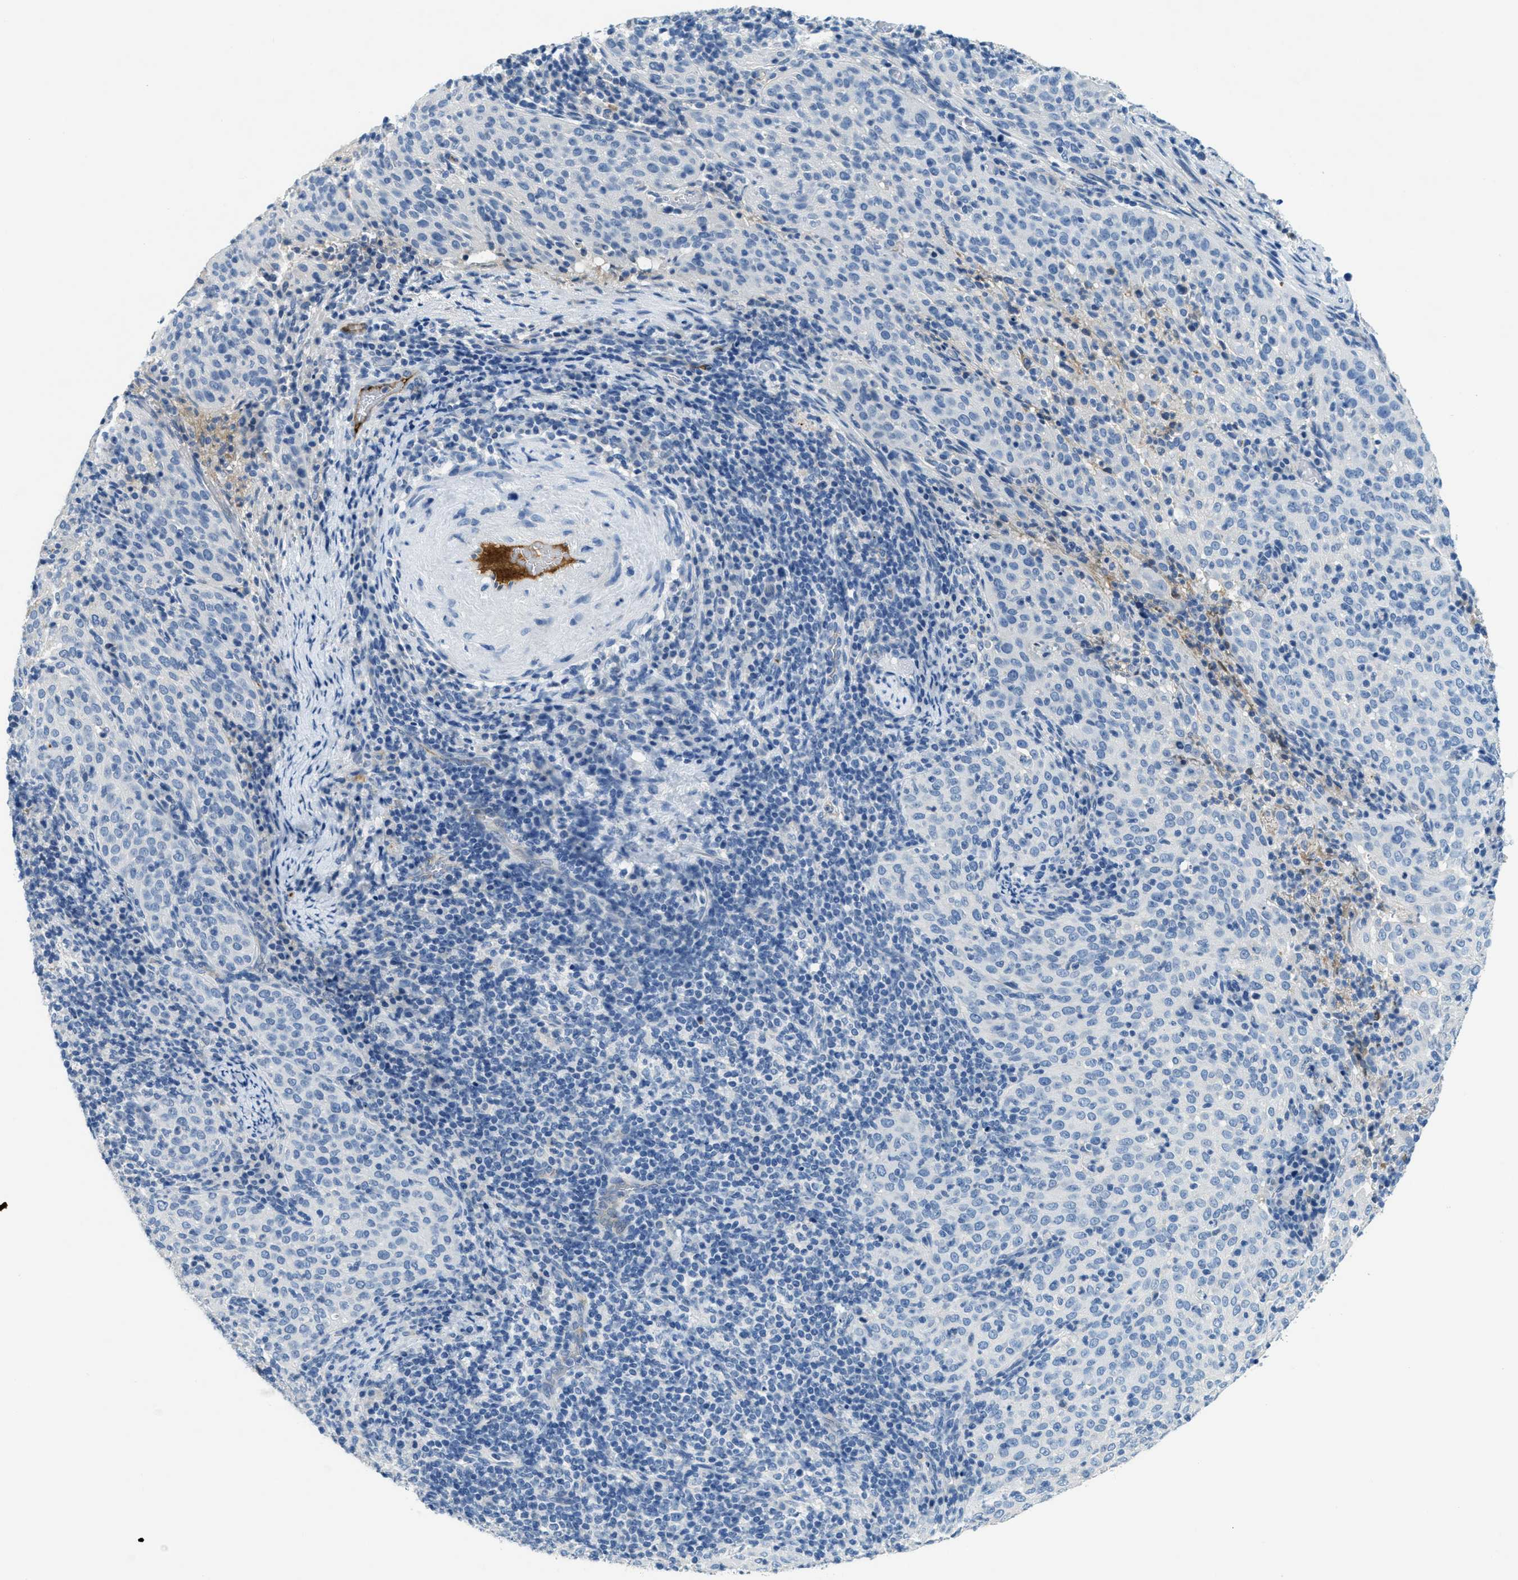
{"staining": {"intensity": "negative", "quantity": "none", "location": "none"}, "tissue": "cervical cancer", "cell_type": "Tumor cells", "image_type": "cancer", "snomed": [{"axis": "morphology", "description": "Squamous cell carcinoma, NOS"}, {"axis": "topography", "description": "Cervix"}], "caption": "The histopathology image reveals no significant staining in tumor cells of cervical cancer.", "gene": "A2M", "patient": {"sex": "female", "age": 51}}